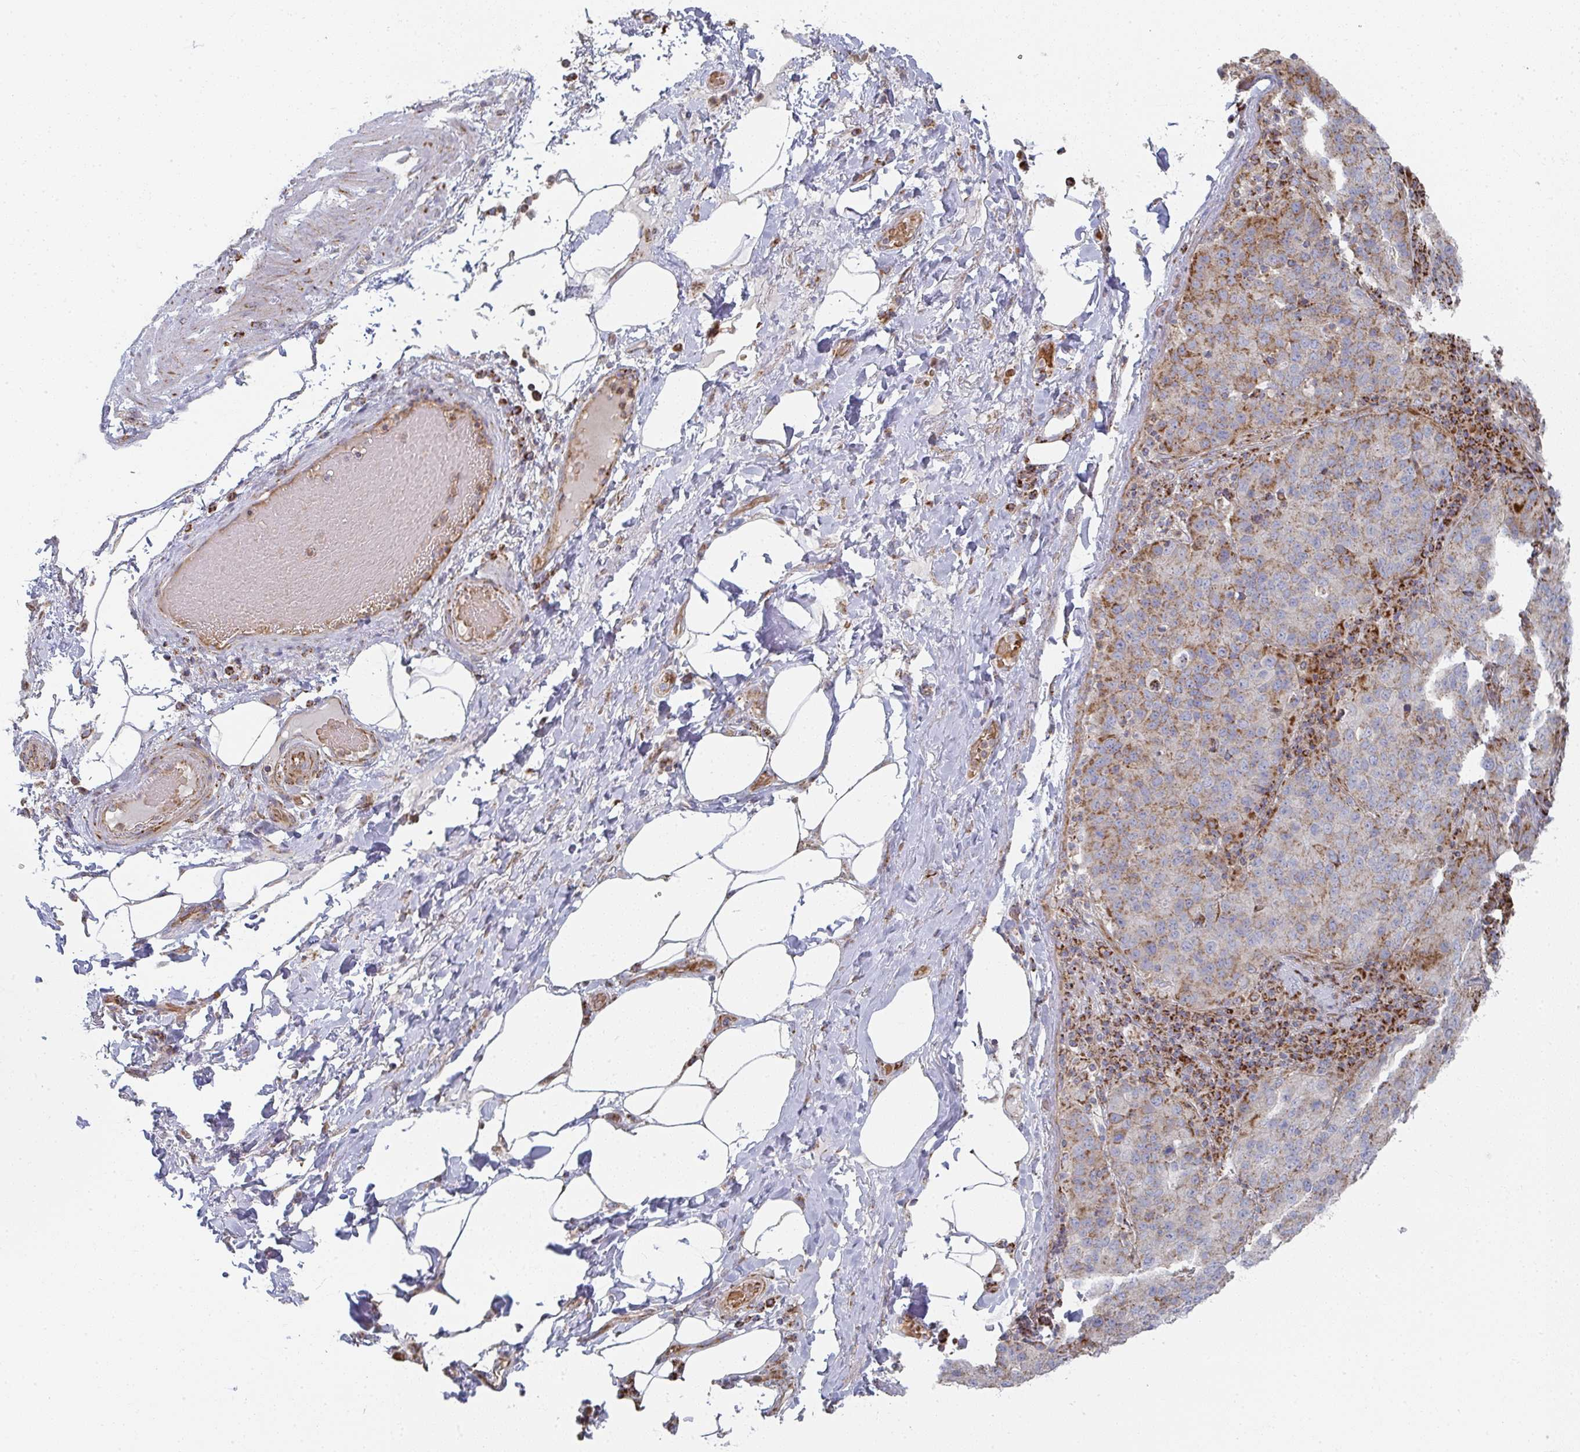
{"staining": {"intensity": "moderate", "quantity": "<25%", "location": "cytoplasmic/membranous"}, "tissue": "stomach cancer", "cell_type": "Tumor cells", "image_type": "cancer", "snomed": [{"axis": "morphology", "description": "Adenocarcinoma, NOS"}, {"axis": "topography", "description": "Stomach"}], "caption": "Protein analysis of adenocarcinoma (stomach) tissue reveals moderate cytoplasmic/membranous positivity in approximately <25% of tumor cells.", "gene": "ZNF526", "patient": {"sex": "male", "age": 71}}